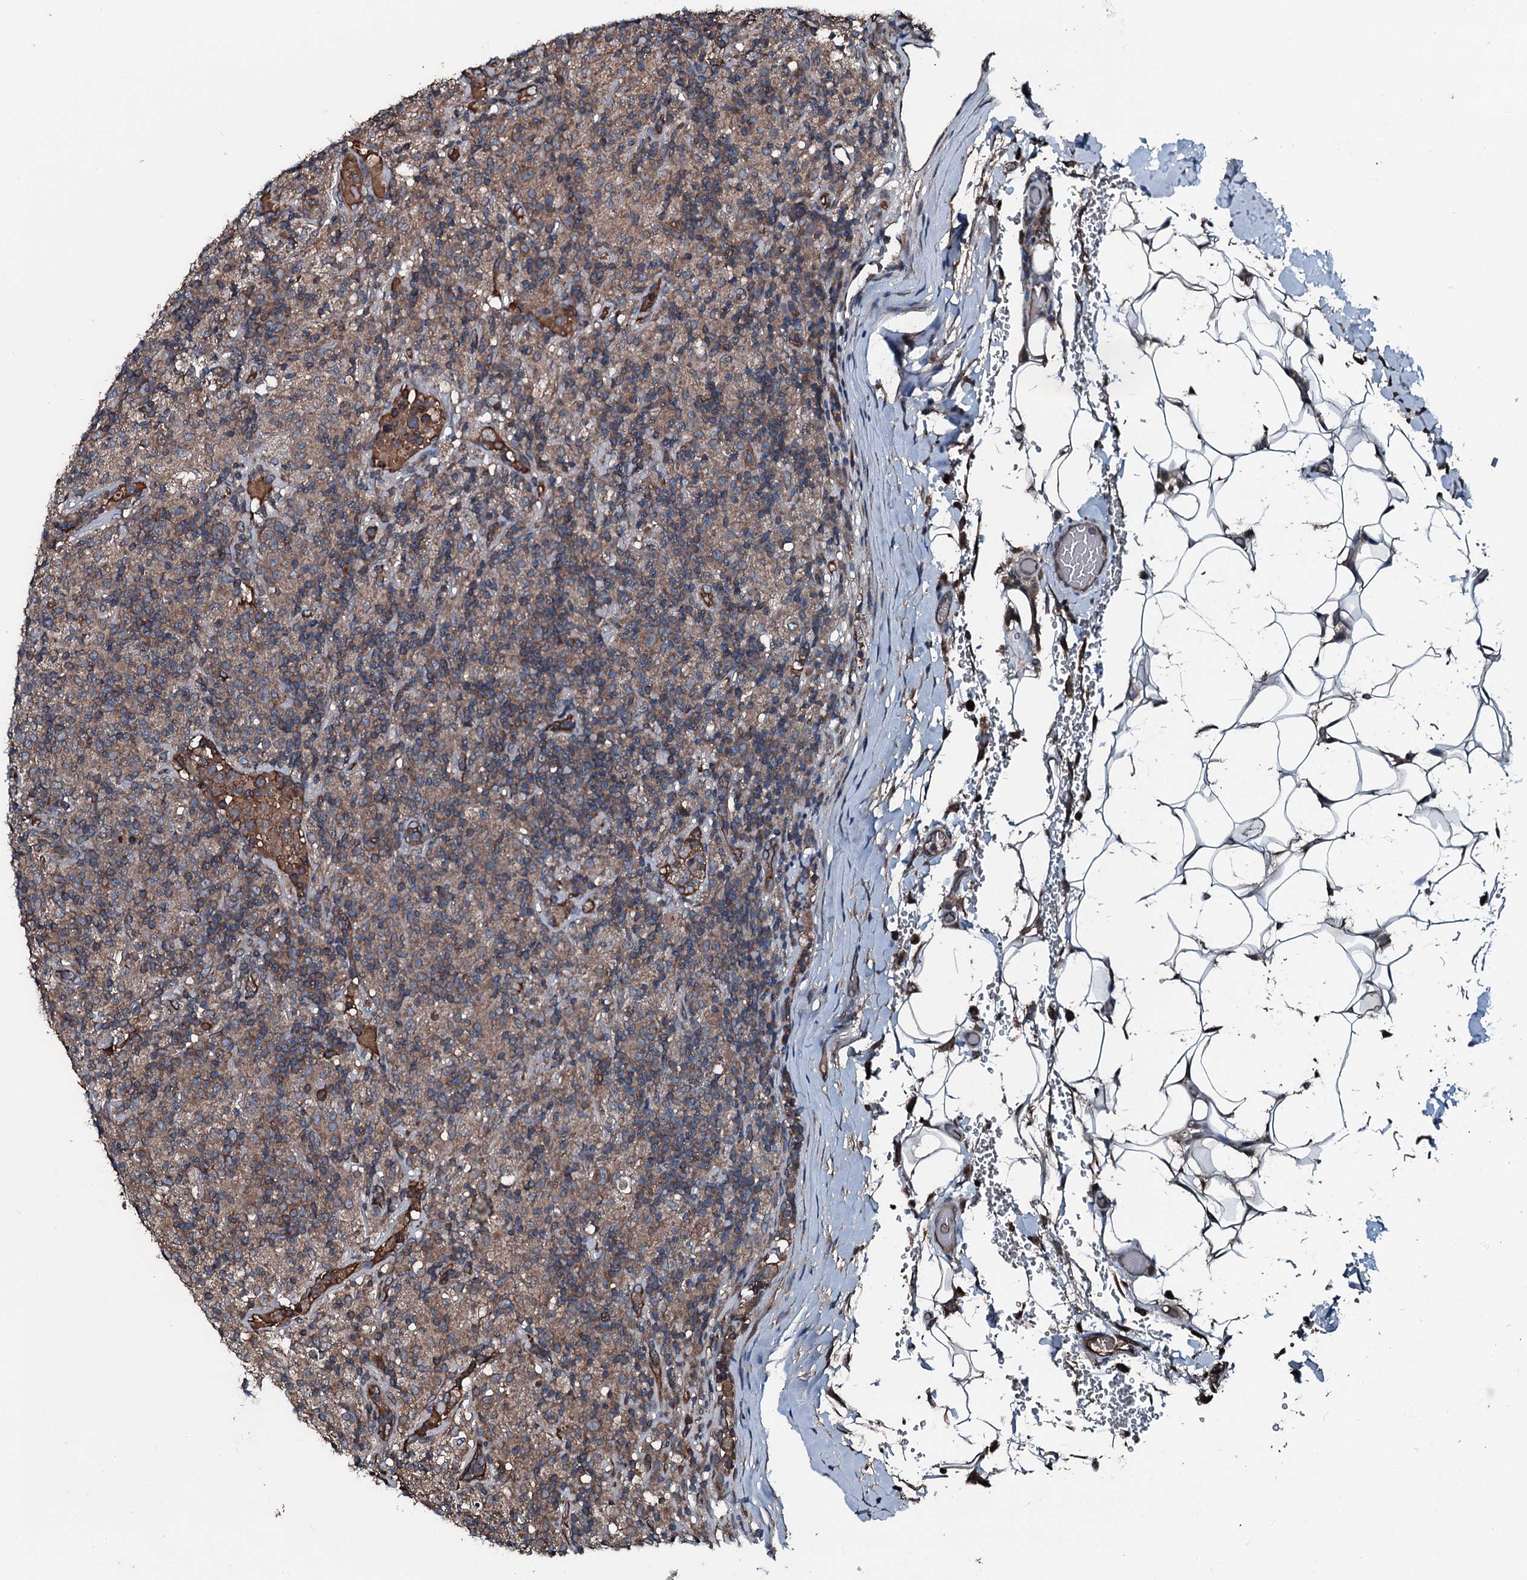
{"staining": {"intensity": "weak", "quantity": "25%-75%", "location": "cytoplasmic/membranous"}, "tissue": "lymphoma", "cell_type": "Tumor cells", "image_type": "cancer", "snomed": [{"axis": "morphology", "description": "Hodgkin's disease, NOS"}, {"axis": "topography", "description": "Lymph node"}], "caption": "Weak cytoplasmic/membranous expression is identified in about 25%-75% of tumor cells in lymphoma.", "gene": "AARS1", "patient": {"sex": "male", "age": 70}}